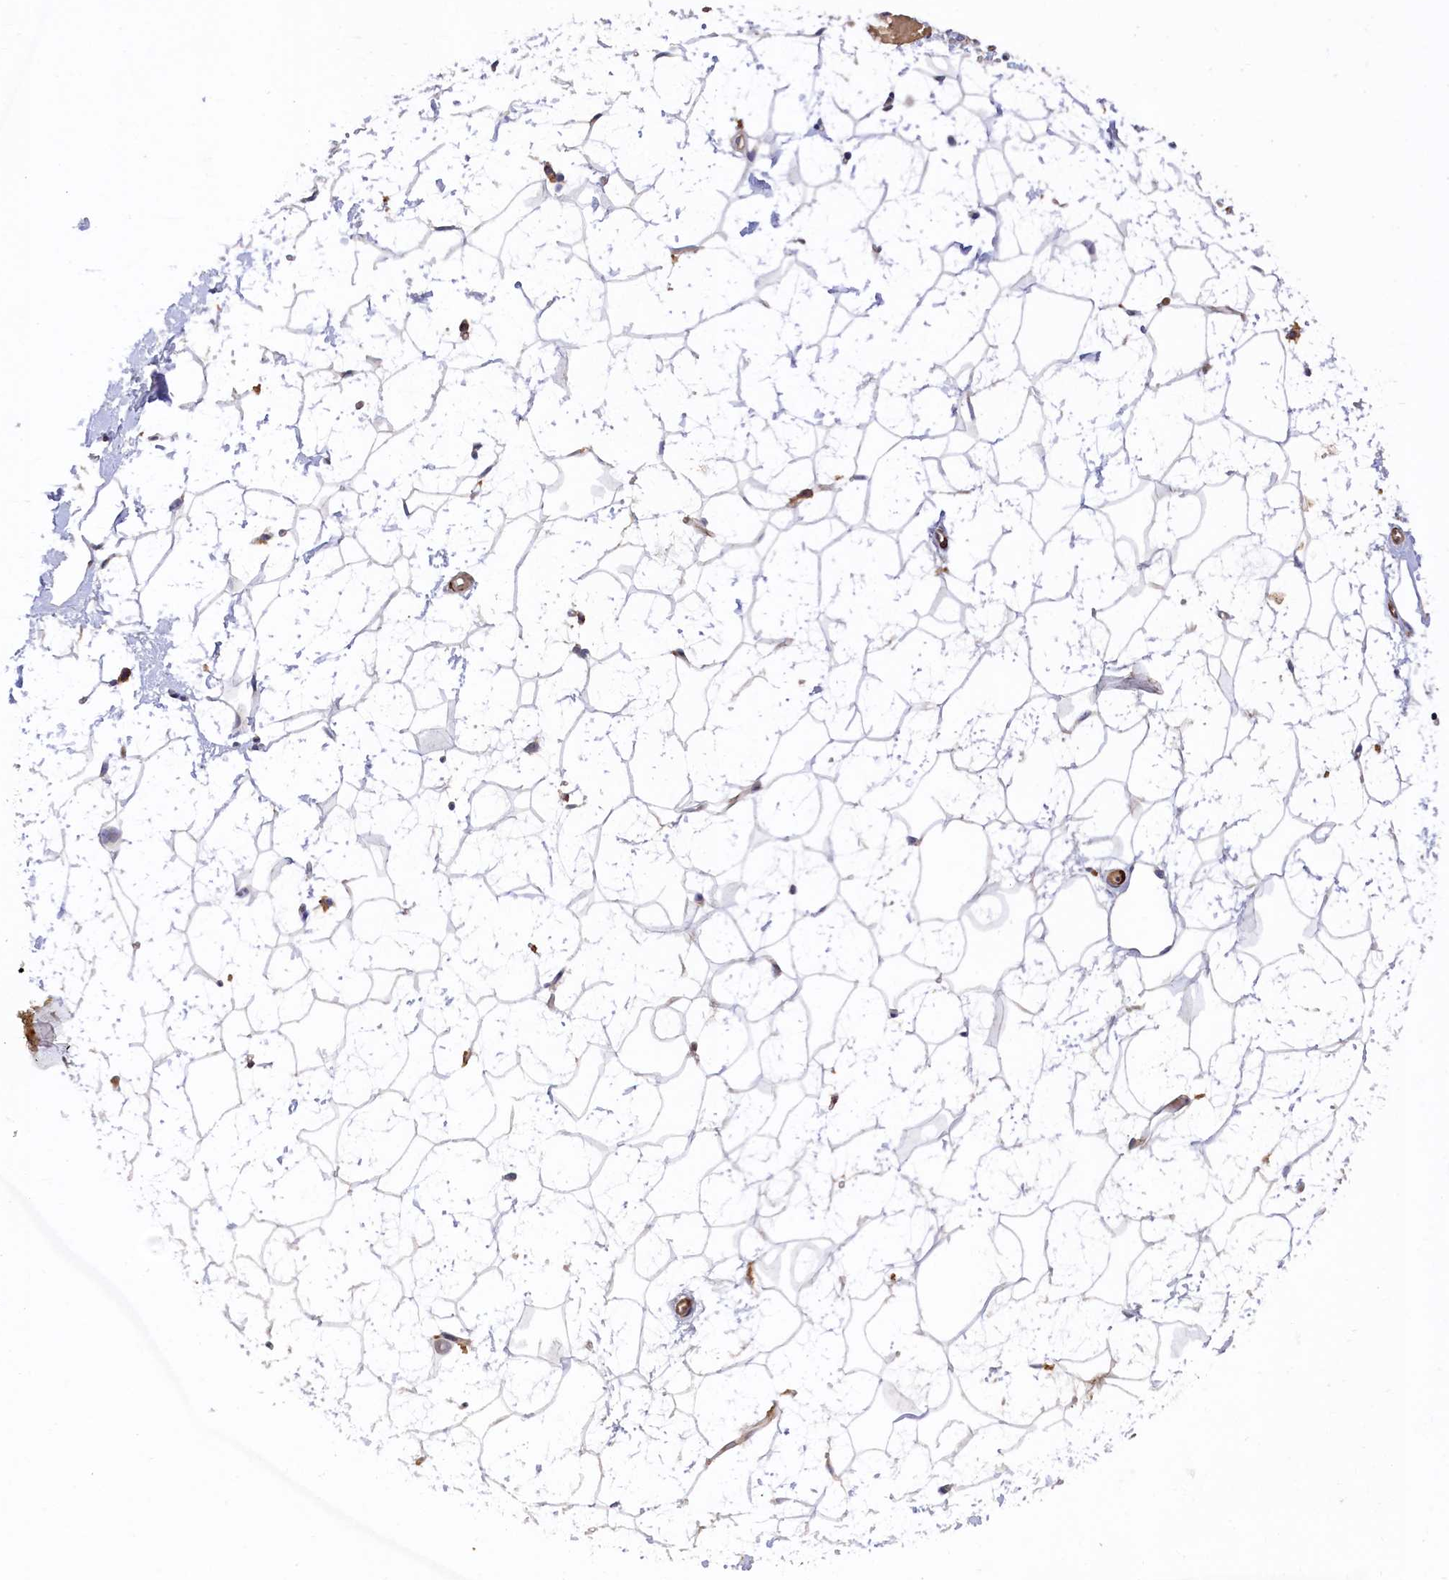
{"staining": {"intensity": "weak", "quantity": "<25%", "location": "cytoplasmic/membranous"}, "tissue": "breast", "cell_type": "Adipocytes", "image_type": "normal", "snomed": [{"axis": "morphology", "description": "Normal tissue, NOS"}, {"axis": "morphology", "description": "Adenoma, NOS"}, {"axis": "topography", "description": "Breast"}], "caption": "IHC of unremarkable human breast reveals no positivity in adipocytes. The staining was performed using DAB to visualize the protein expression in brown, while the nuclei were stained in blue with hematoxylin (Magnification: 20x).", "gene": "FERMT1", "patient": {"sex": "female", "age": 23}}